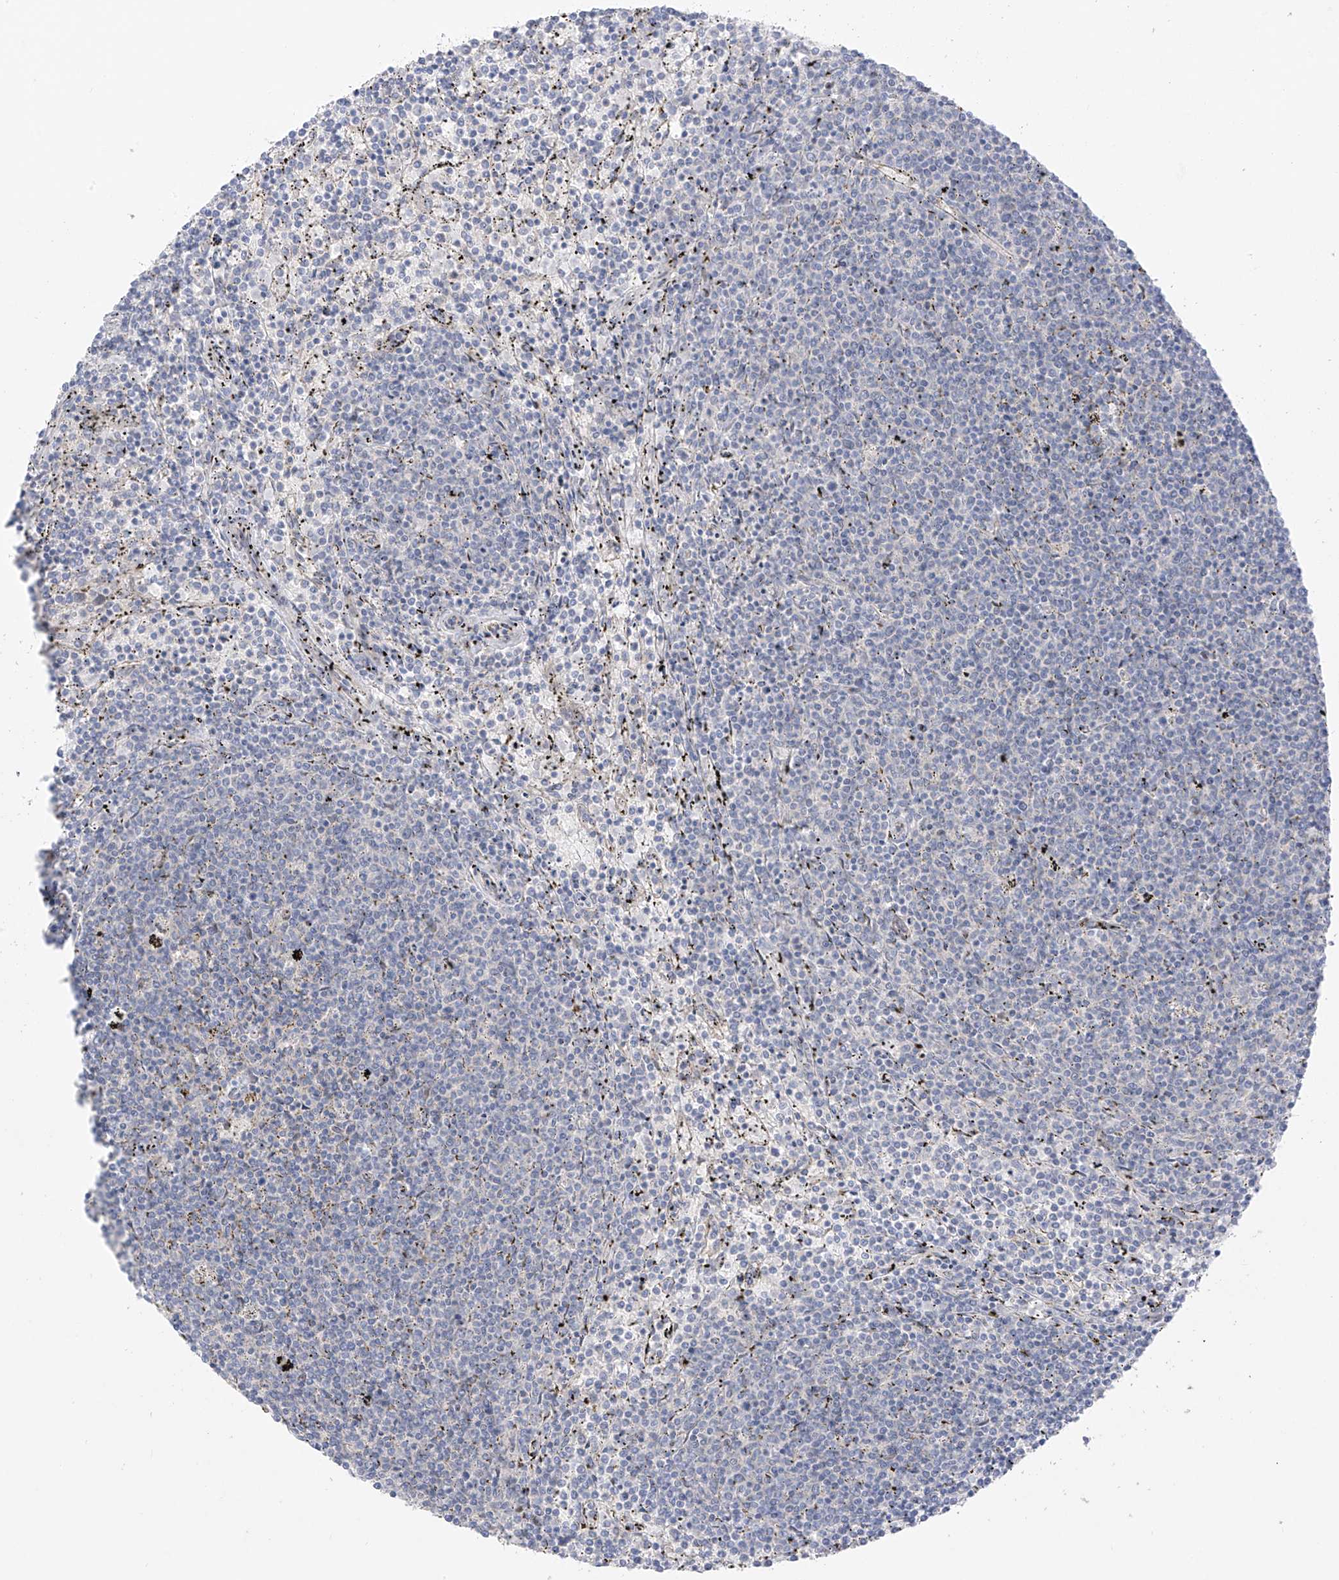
{"staining": {"intensity": "negative", "quantity": "none", "location": "none"}, "tissue": "lymphoma", "cell_type": "Tumor cells", "image_type": "cancer", "snomed": [{"axis": "morphology", "description": "Malignant lymphoma, non-Hodgkin's type, Low grade"}, {"axis": "topography", "description": "Spleen"}], "caption": "There is no significant positivity in tumor cells of lymphoma.", "gene": "EIPR1", "patient": {"sex": "female", "age": 50}}